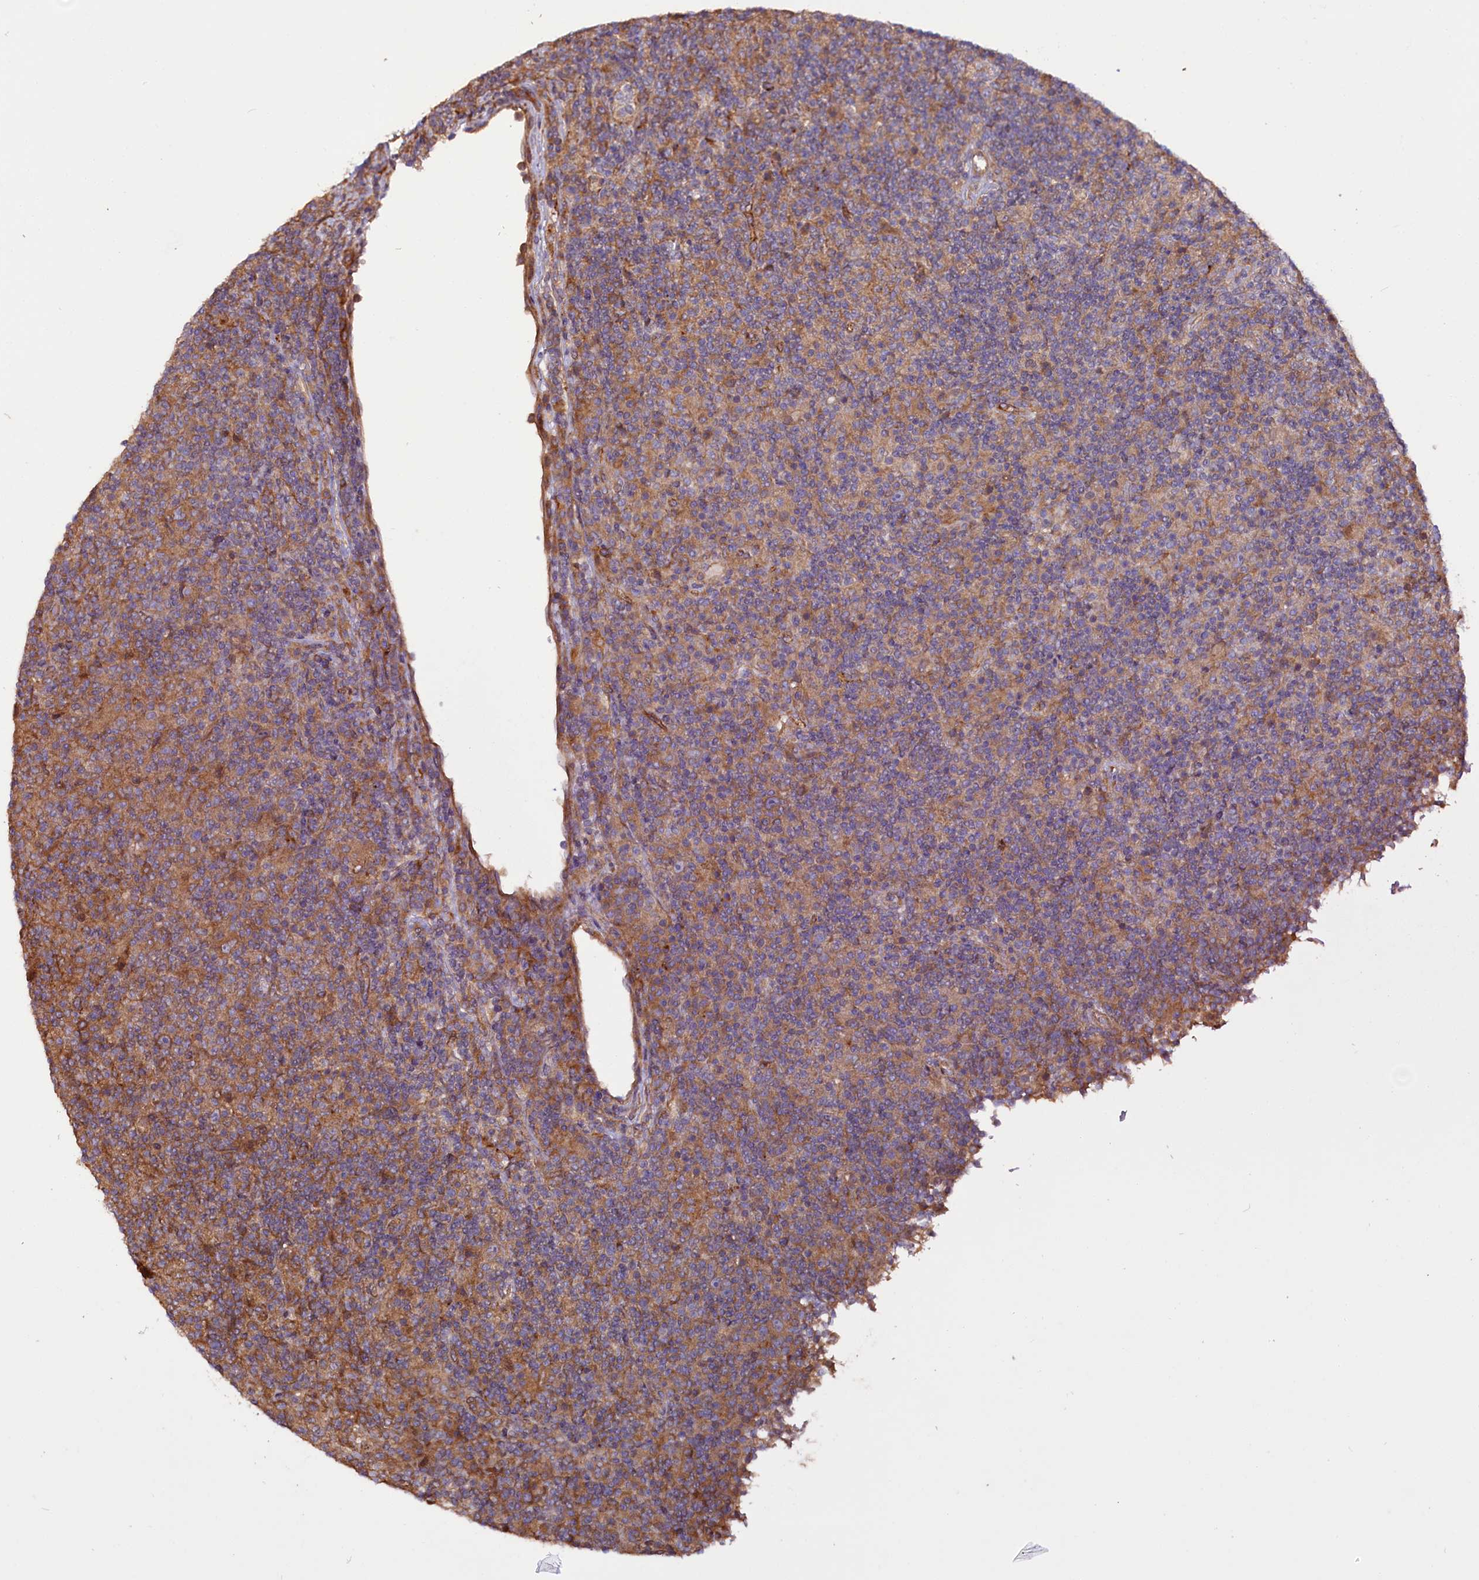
{"staining": {"intensity": "moderate", "quantity": ">75%", "location": "cytoplasmic/membranous"}, "tissue": "lymphoma", "cell_type": "Tumor cells", "image_type": "cancer", "snomed": [{"axis": "morphology", "description": "Hodgkin's disease, NOS"}, {"axis": "topography", "description": "Lymph node"}], "caption": "The image reveals immunohistochemical staining of lymphoma. There is moderate cytoplasmic/membranous positivity is appreciated in about >75% of tumor cells. (DAB IHC, brown staining for protein, blue staining for nuclei).", "gene": "CEP295", "patient": {"sex": "male", "age": 70}}